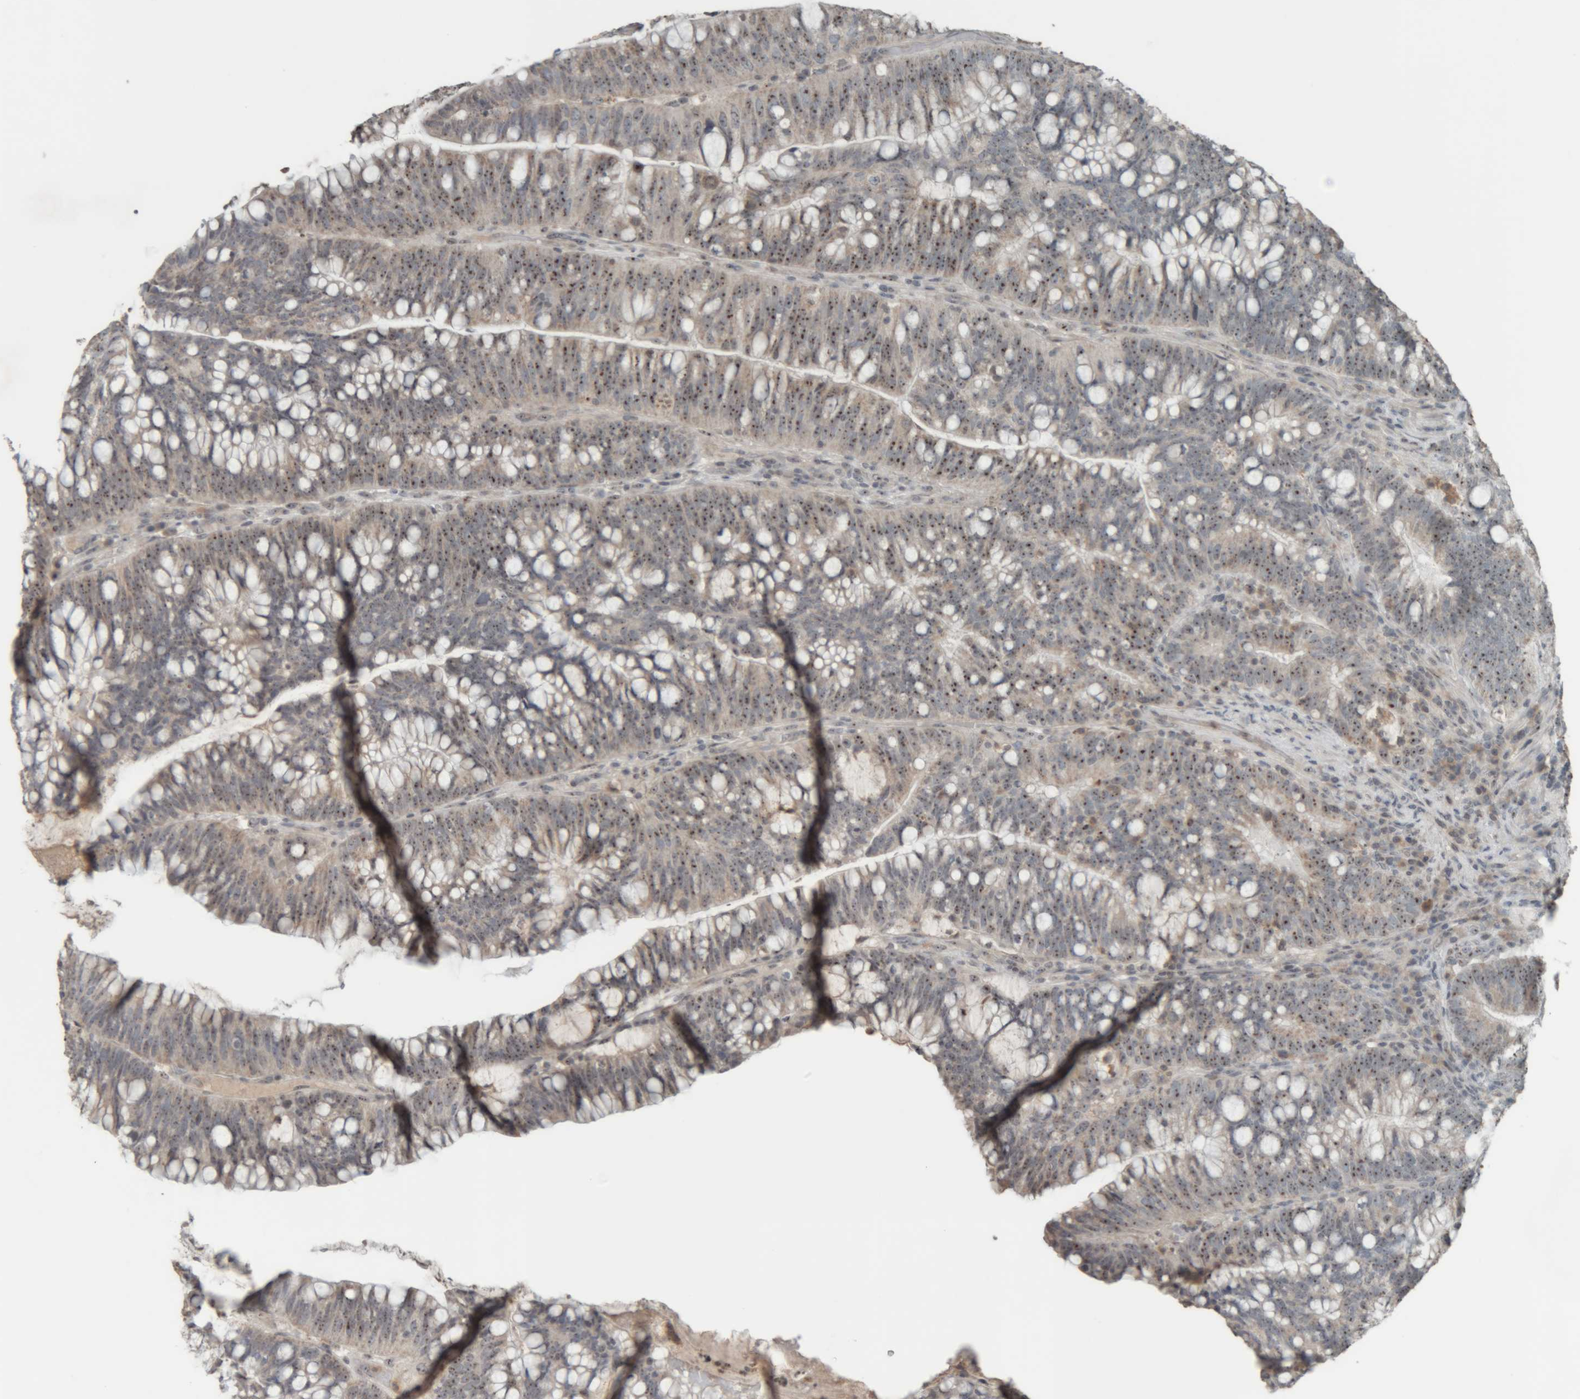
{"staining": {"intensity": "moderate", "quantity": ">75%", "location": "nuclear"}, "tissue": "colorectal cancer", "cell_type": "Tumor cells", "image_type": "cancer", "snomed": [{"axis": "morphology", "description": "Adenocarcinoma, NOS"}, {"axis": "topography", "description": "Colon"}], "caption": "The immunohistochemical stain shows moderate nuclear expression in tumor cells of colorectal adenocarcinoma tissue.", "gene": "RPF1", "patient": {"sex": "female", "age": 66}}